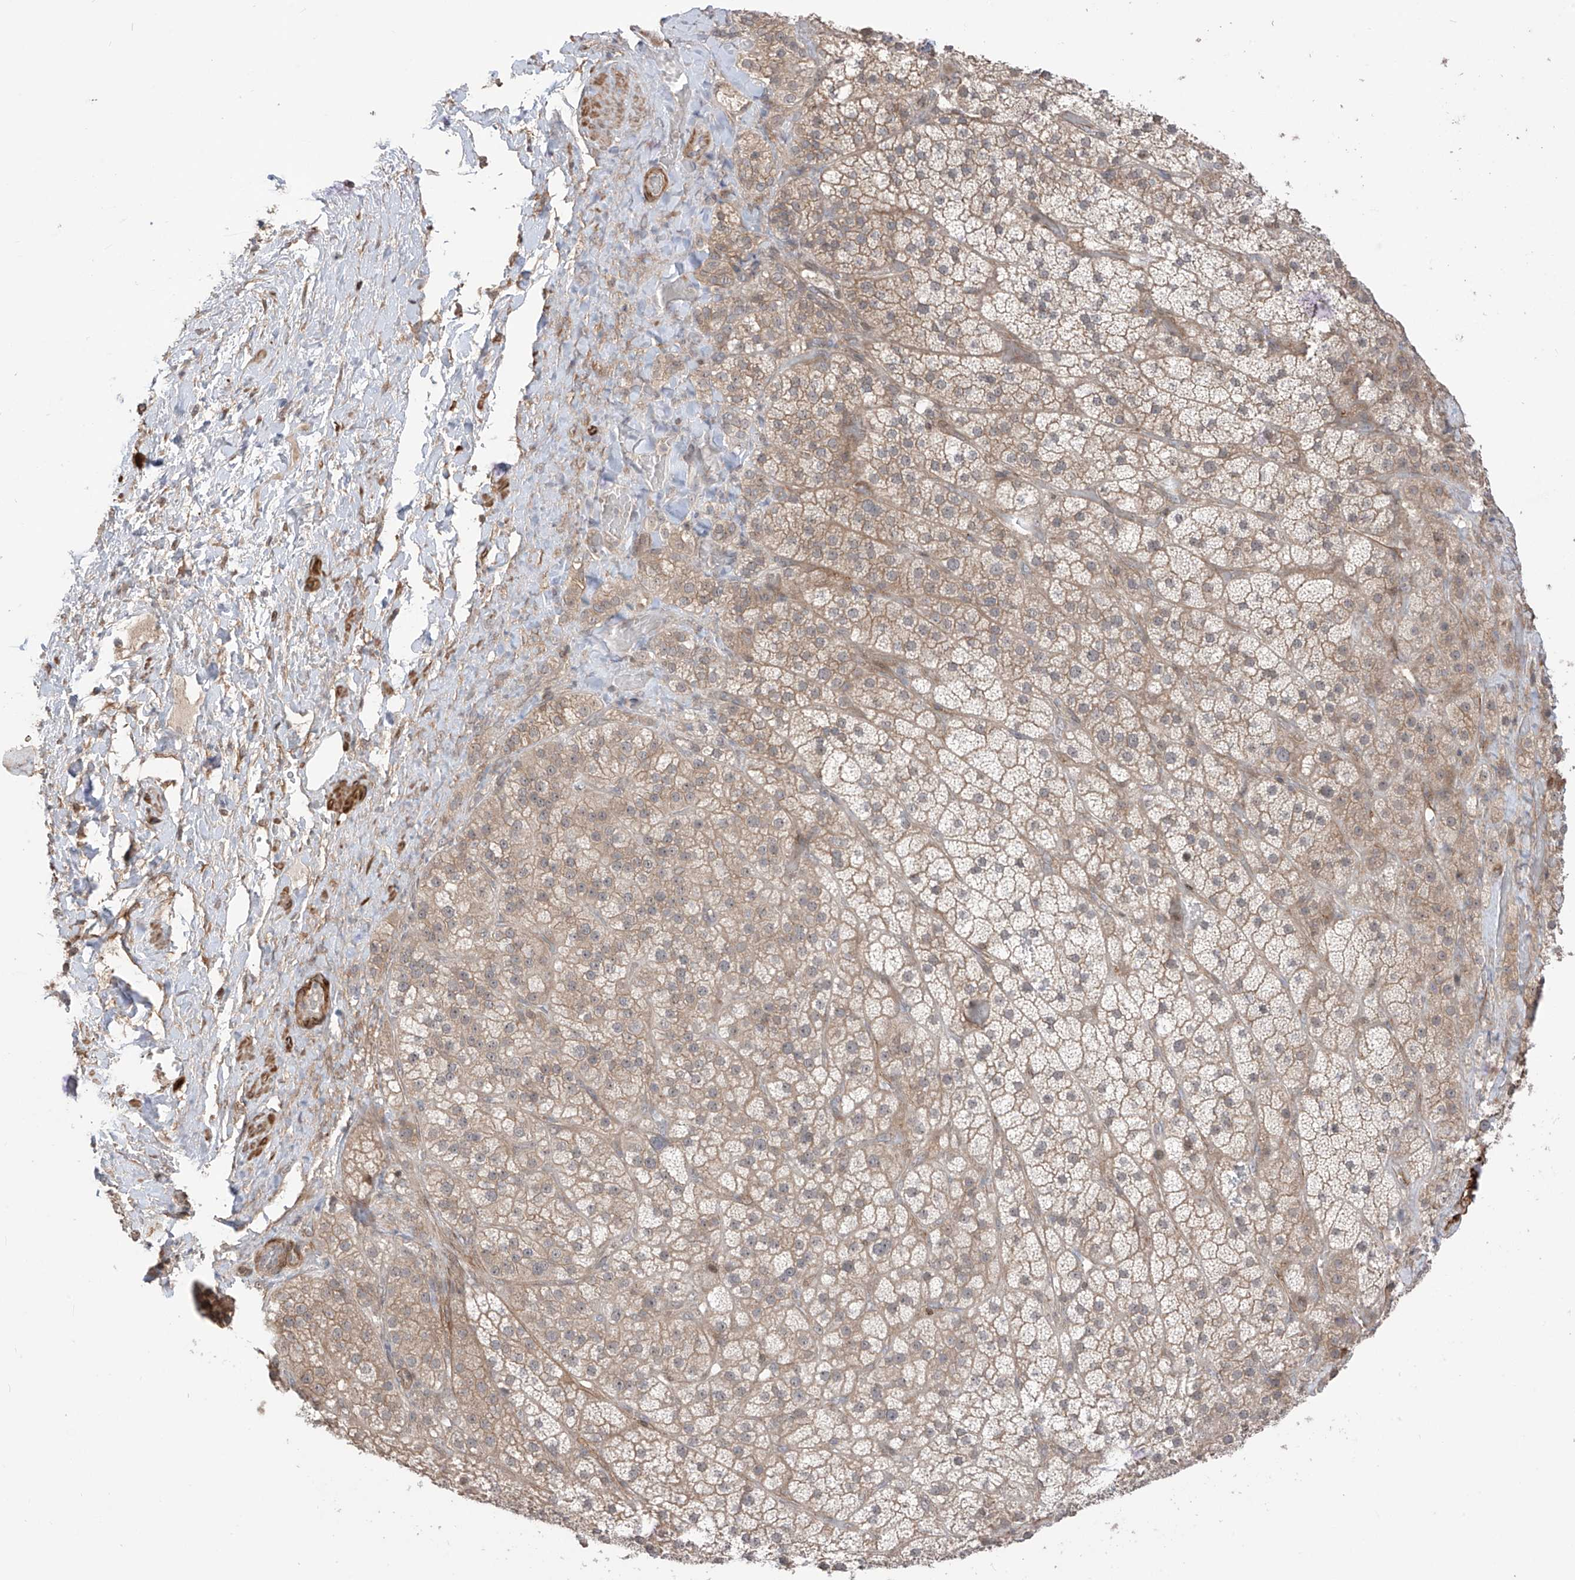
{"staining": {"intensity": "weak", "quantity": ">75%", "location": "cytoplasmic/membranous,nuclear"}, "tissue": "adrenal gland", "cell_type": "Glandular cells", "image_type": "normal", "snomed": [{"axis": "morphology", "description": "Normal tissue, NOS"}, {"axis": "topography", "description": "Adrenal gland"}], "caption": "Adrenal gland stained with immunohistochemistry (IHC) reveals weak cytoplasmic/membranous,nuclear staining in about >75% of glandular cells. (DAB (3,3'-diaminobenzidine) IHC with brightfield microscopy, high magnification).", "gene": "LRRC74A", "patient": {"sex": "male", "age": 57}}